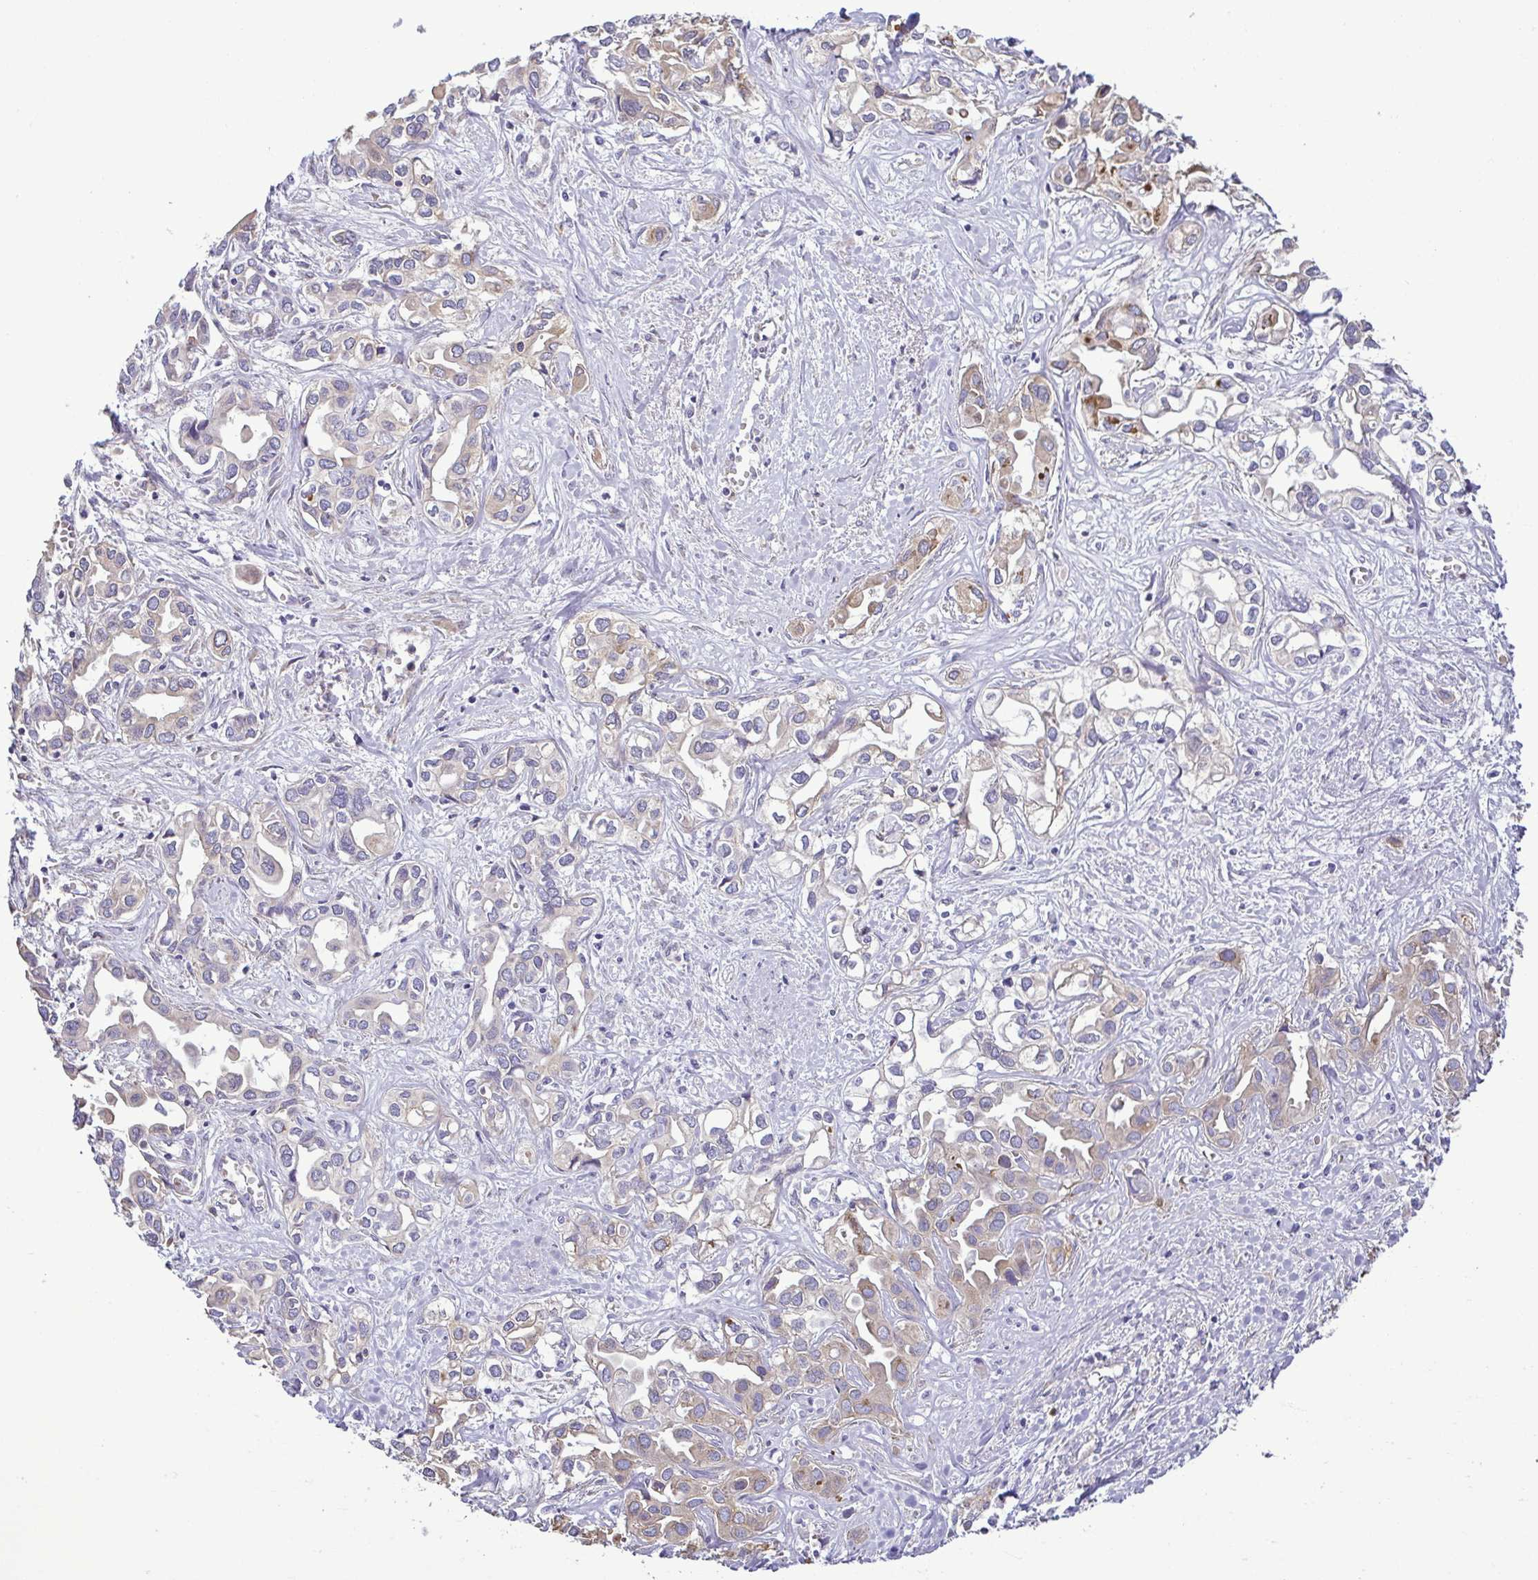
{"staining": {"intensity": "weak", "quantity": "<25%", "location": "cytoplasmic/membranous"}, "tissue": "liver cancer", "cell_type": "Tumor cells", "image_type": "cancer", "snomed": [{"axis": "morphology", "description": "Cholangiocarcinoma"}, {"axis": "topography", "description": "Liver"}], "caption": "High magnification brightfield microscopy of liver cancer stained with DAB (3,3'-diaminobenzidine) (brown) and counterstained with hematoxylin (blue): tumor cells show no significant expression.", "gene": "MYL10", "patient": {"sex": "female", "age": 64}}